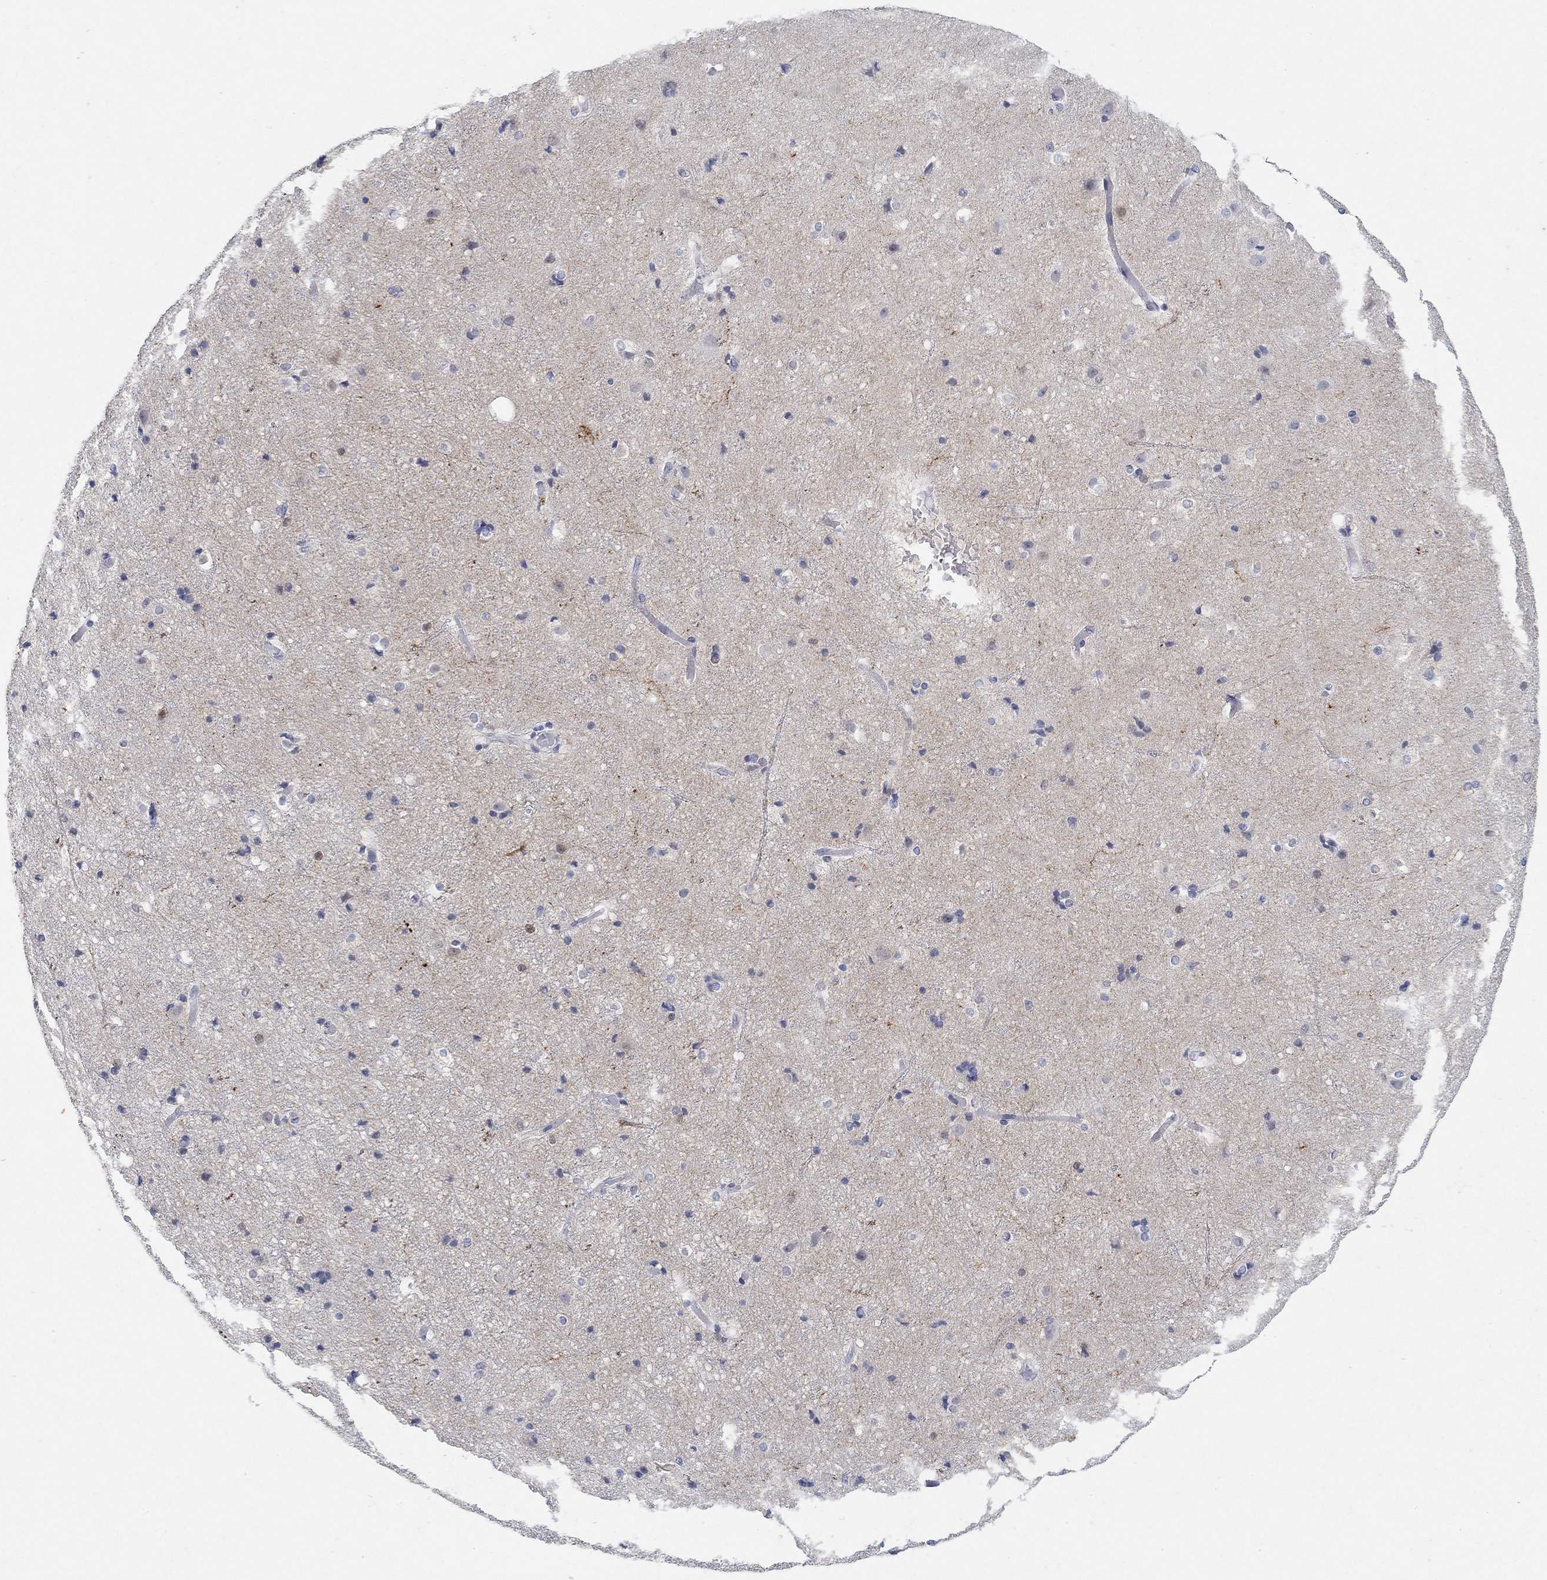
{"staining": {"intensity": "negative", "quantity": "none", "location": "none"}, "tissue": "cerebral cortex", "cell_type": "Endothelial cells", "image_type": "normal", "snomed": [{"axis": "morphology", "description": "Normal tissue, NOS"}, {"axis": "topography", "description": "Cerebral cortex"}], "caption": "DAB immunohistochemical staining of benign human cerebral cortex shows no significant staining in endothelial cells.", "gene": "VAT1L", "patient": {"sex": "female", "age": 52}}